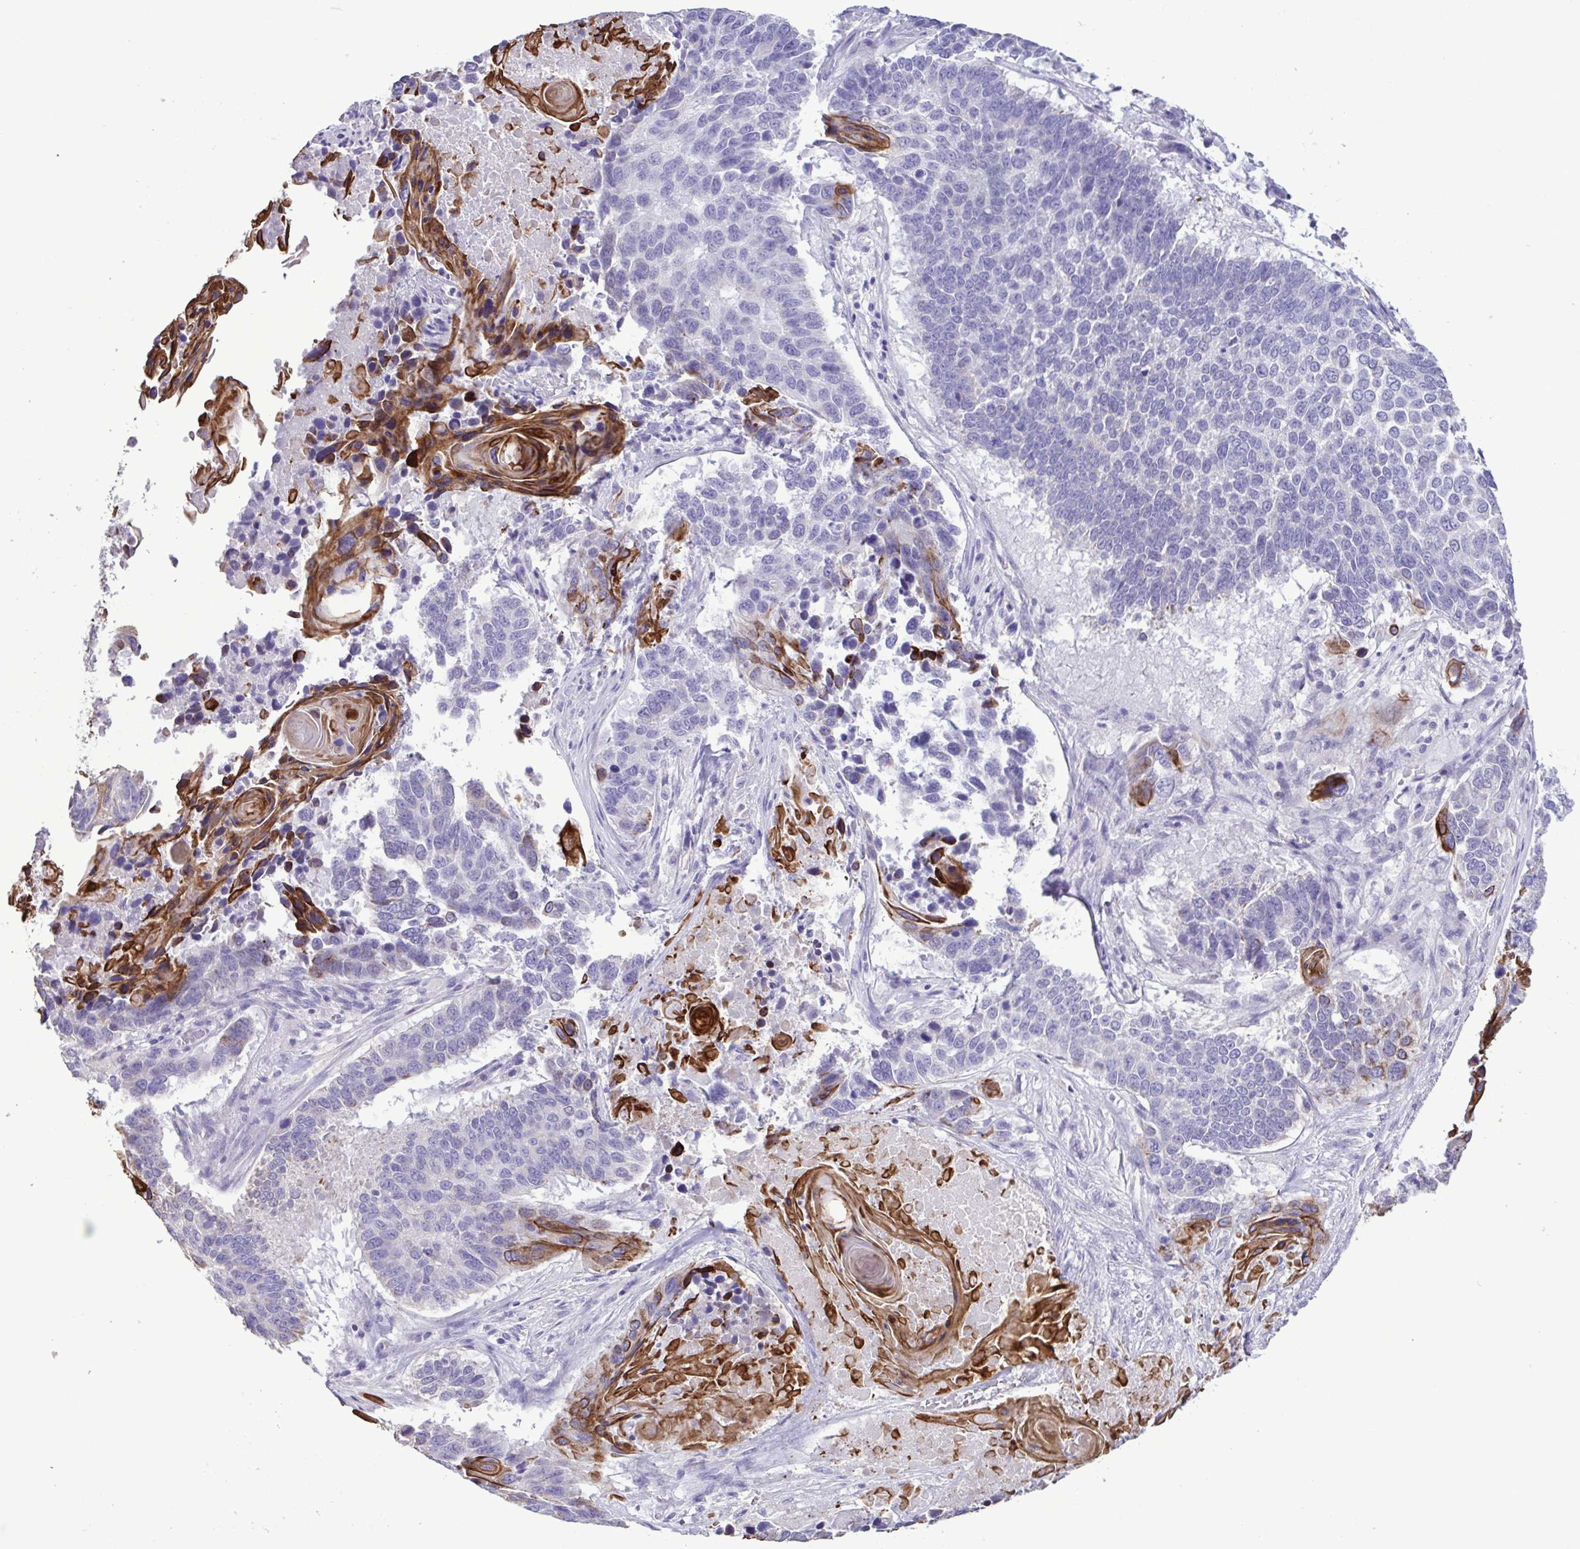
{"staining": {"intensity": "strong", "quantity": "<25%", "location": "cytoplasmic/membranous"}, "tissue": "lung cancer", "cell_type": "Tumor cells", "image_type": "cancer", "snomed": [{"axis": "morphology", "description": "Squamous cell carcinoma, NOS"}, {"axis": "topography", "description": "Lung"}], "caption": "Squamous cell carcinoma (lung) tissue displays strong cytoplasmic/membranous positivity in approximately <25% of tumor cells, visualized by immunohistochemistry.", "gene": "PLA2G4E", "patient": {"sex": "male", "age": 73}}